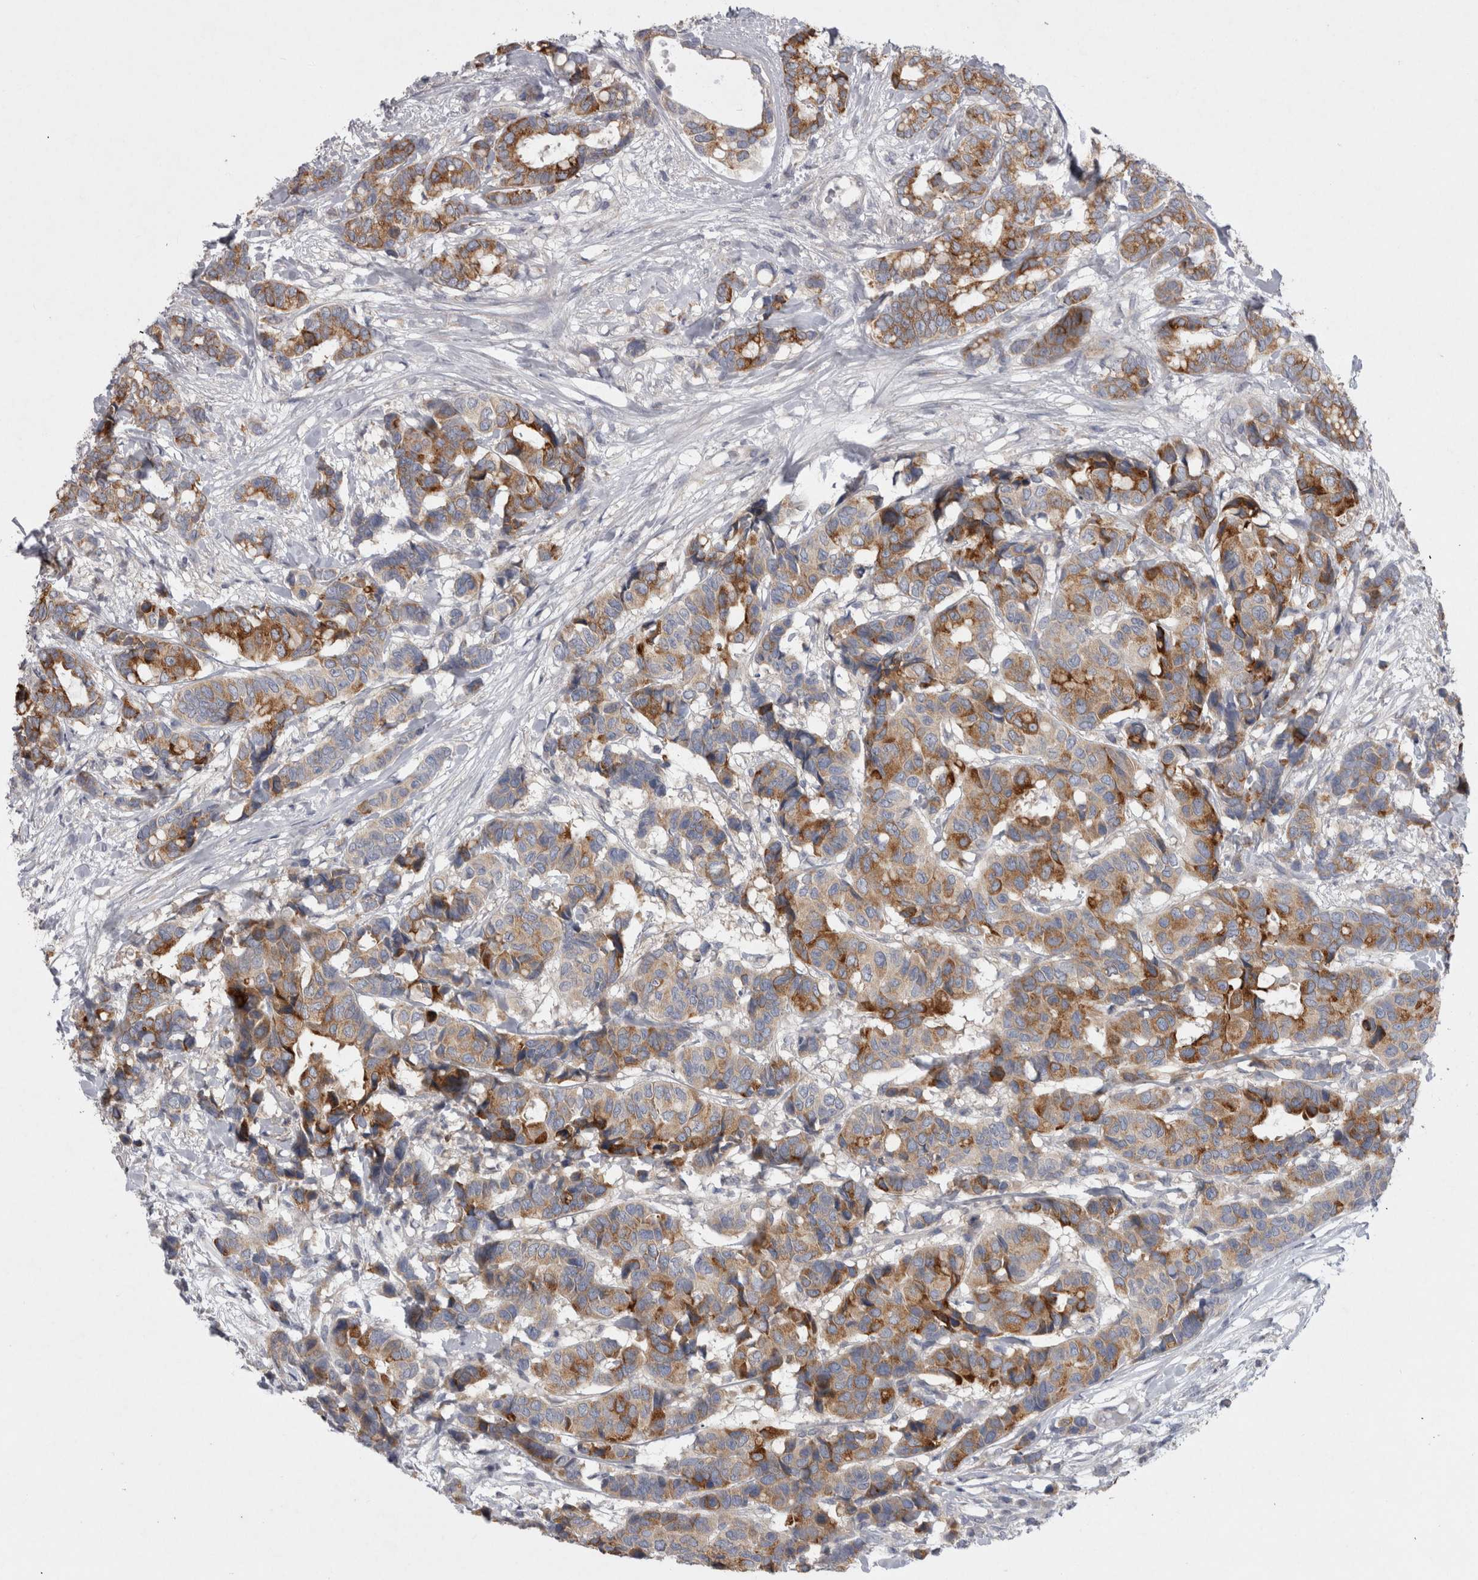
{"staining": {"intensity": "strong", "quantity": ">75%", "location": "cytoplasmic/membranous"}, "tissue": "breast cancer", "cell_type": "Tumor cells", "image_type": "cancer", "snomed": [{"axis": "morphology", "description": "Duct carcinoma"}, {"axis": "topography", "description": "Breast"}], "caption": "IHC of human breast invasive ductal carcinoma reveals high levels of strong cytoplasmic/membranous expression in approximately >75% of tumor cells. IHC stains the protein of interest in brown and the nuclei are stained blue.", "gene": "LRRC40", "patient": {"sex": "female", "age": 87}}